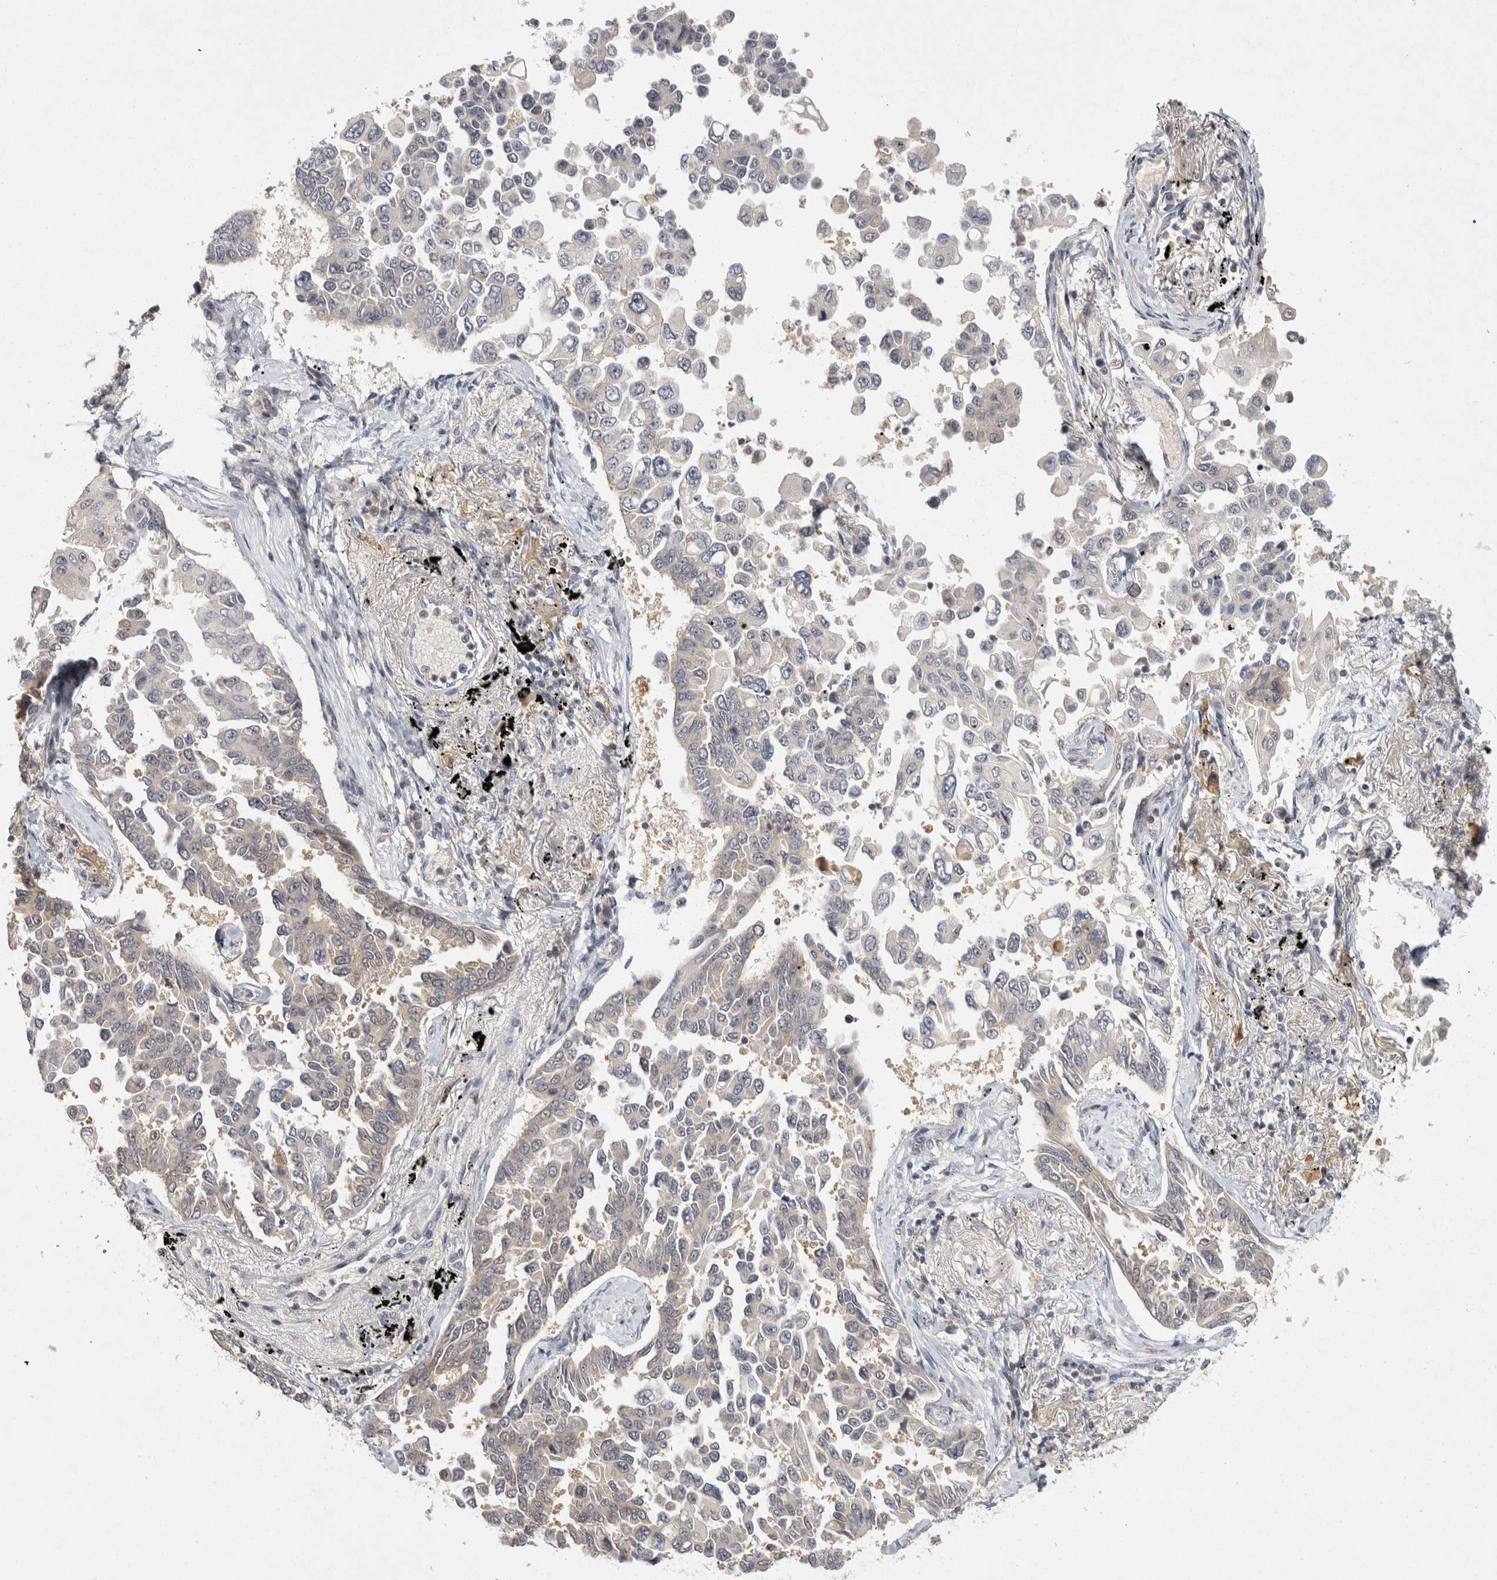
{"staining": {"intensity": "negative", "quantity": "none", "location": "none"}, "tissue": "lung cancer", "cell_type": "Tumor cells", "image_type": "cancer", "snomed": [{"axis": "morphology", "description": "Adenocarcinoma, NOS"}, {"axis": "topography", "description": "Lung"}], "caption": "DAB immunohistochemical staining of human lung cancer (adenocarcinoma) demonstrates no significant positivity in tumor cells.", "gene": "ACAT2", "patient": {"sex": "female", "age": 67}}